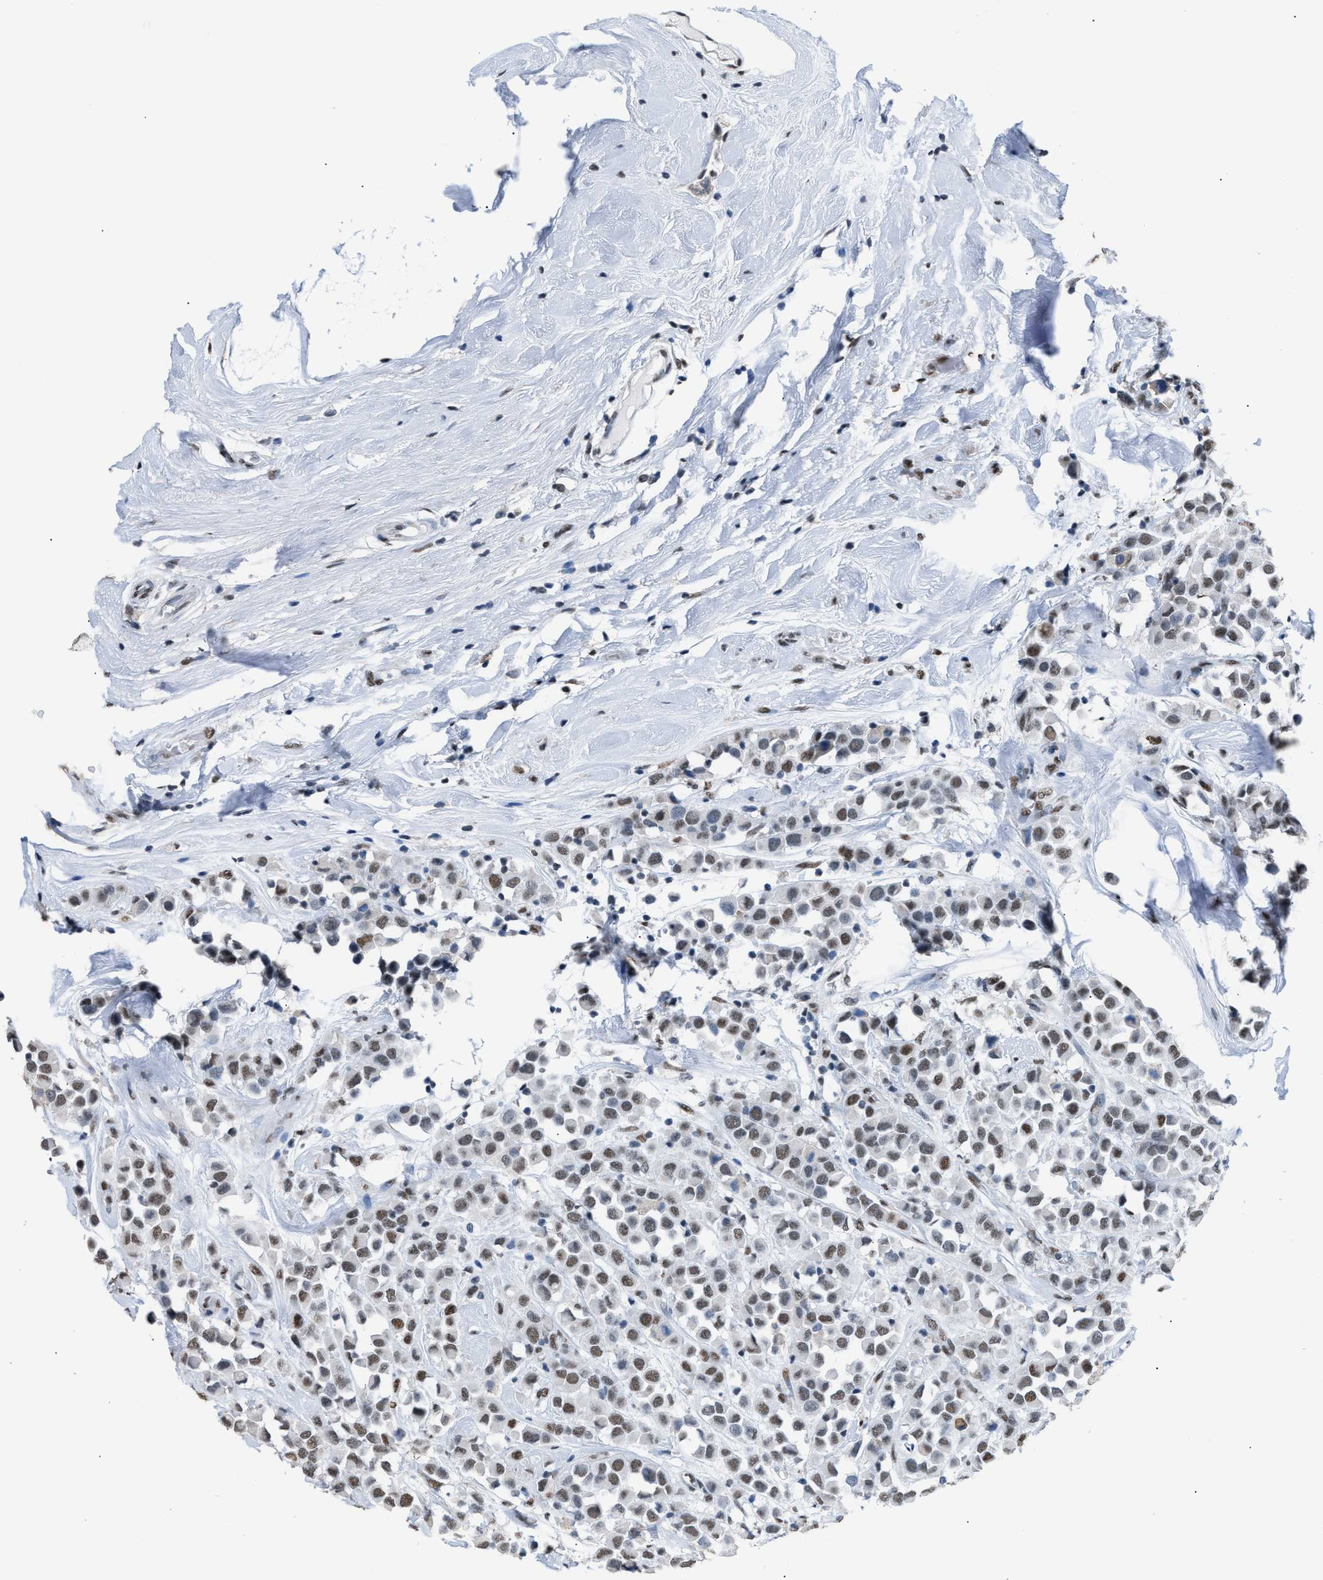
{"staining": {"intensity": "moderate", "quantity": ">75%", "location": "nuclear"}, "tissue": "breast cancer", "cell_type": "Tumor cells", "image_type": "cancer", "snomed": [{"axis": "morphology", "description": "Duct carcinoma"}, {"axis": "topography", "description": "Breast"}], "caption": "Protein staining reveals moderate nuclear staining in approximately >75% of tumor cells in breast intraductal carcinoma.", "gene": "CCAR2", "patient": {"sex": "female", "age": 61}}